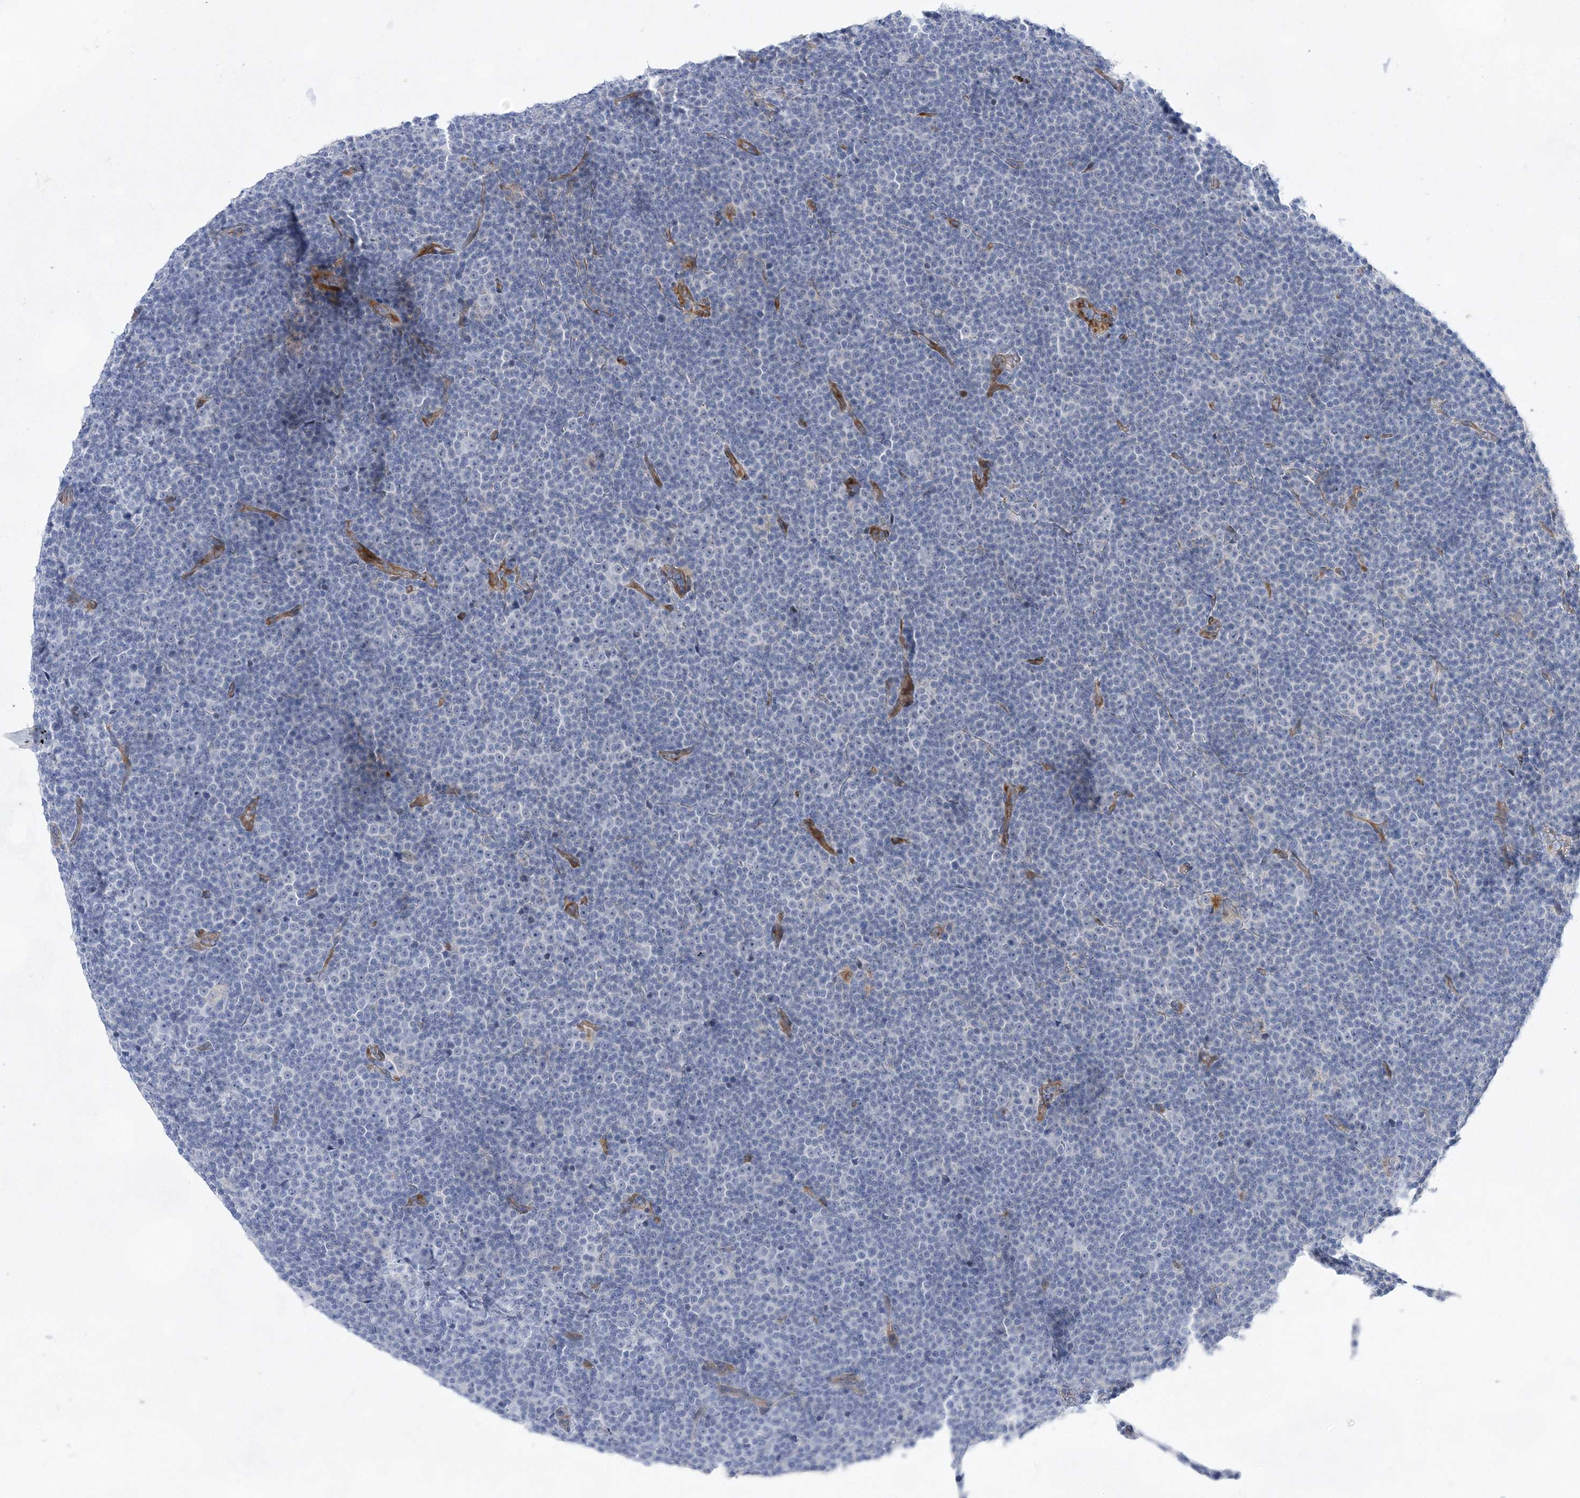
{"staining": {"intensity": "negative", "quantity": "none", "location": "none"}, "tissue": "lymphoma", "cell_type": "Tumor cells", "image_type": "cancer", "snomed": [{"axis": "morphology", "description": "Malignant lymphoma, non-Hodgkin's type, Low grade"}, {"axis": "topography", "description": "Lymph node"}], "caption": "An immunohistochemistry (IHC) micrograph of malignant lymphoma, non-Hodgkin's type (low-grade) is shown. There is no staining in tumor cells of malignant lymphoma, non-Hodgkin's type (low-grade). (Brightfield microscopy of DAB immunohistochemistry at high magnification).", "gene": "TMEM132B", "patient": {"sex": "female", "age": 67}}